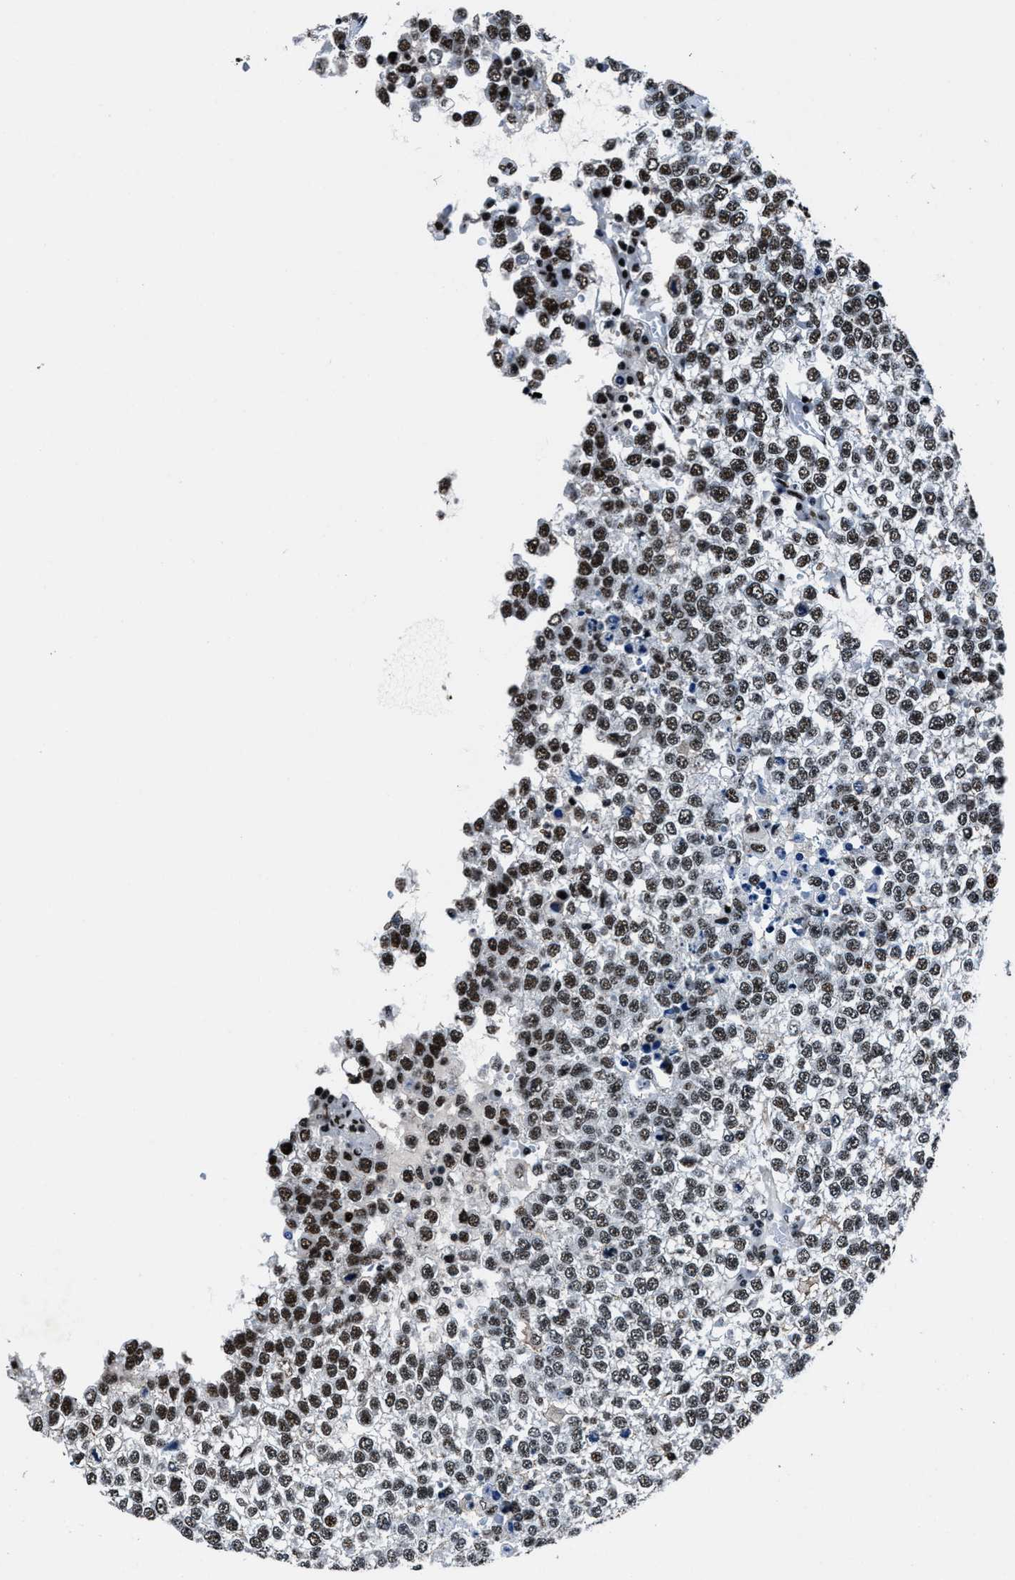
{"staining": {"intensity": "moderate", "quantity": ">75%", "location": "nuclear"}, "tissue": "testis cancer", "cell_type": "Tumor cells", "image_type": "cancer", "snomed": [{"axis": "morphology", "description": "Seminoma, NOS"}, {"axis": "topography", "description": "Testis"}], "caption": "Immunohistochemical staining of human seminoma (testis) exhibits moderate nuclear protein positivity in about >75% of tumor cells. (DAB IHC with brightfield microscopy, high magnification).", "gene": "PPIE", "patient": {"sex": "male", "age": 65}}